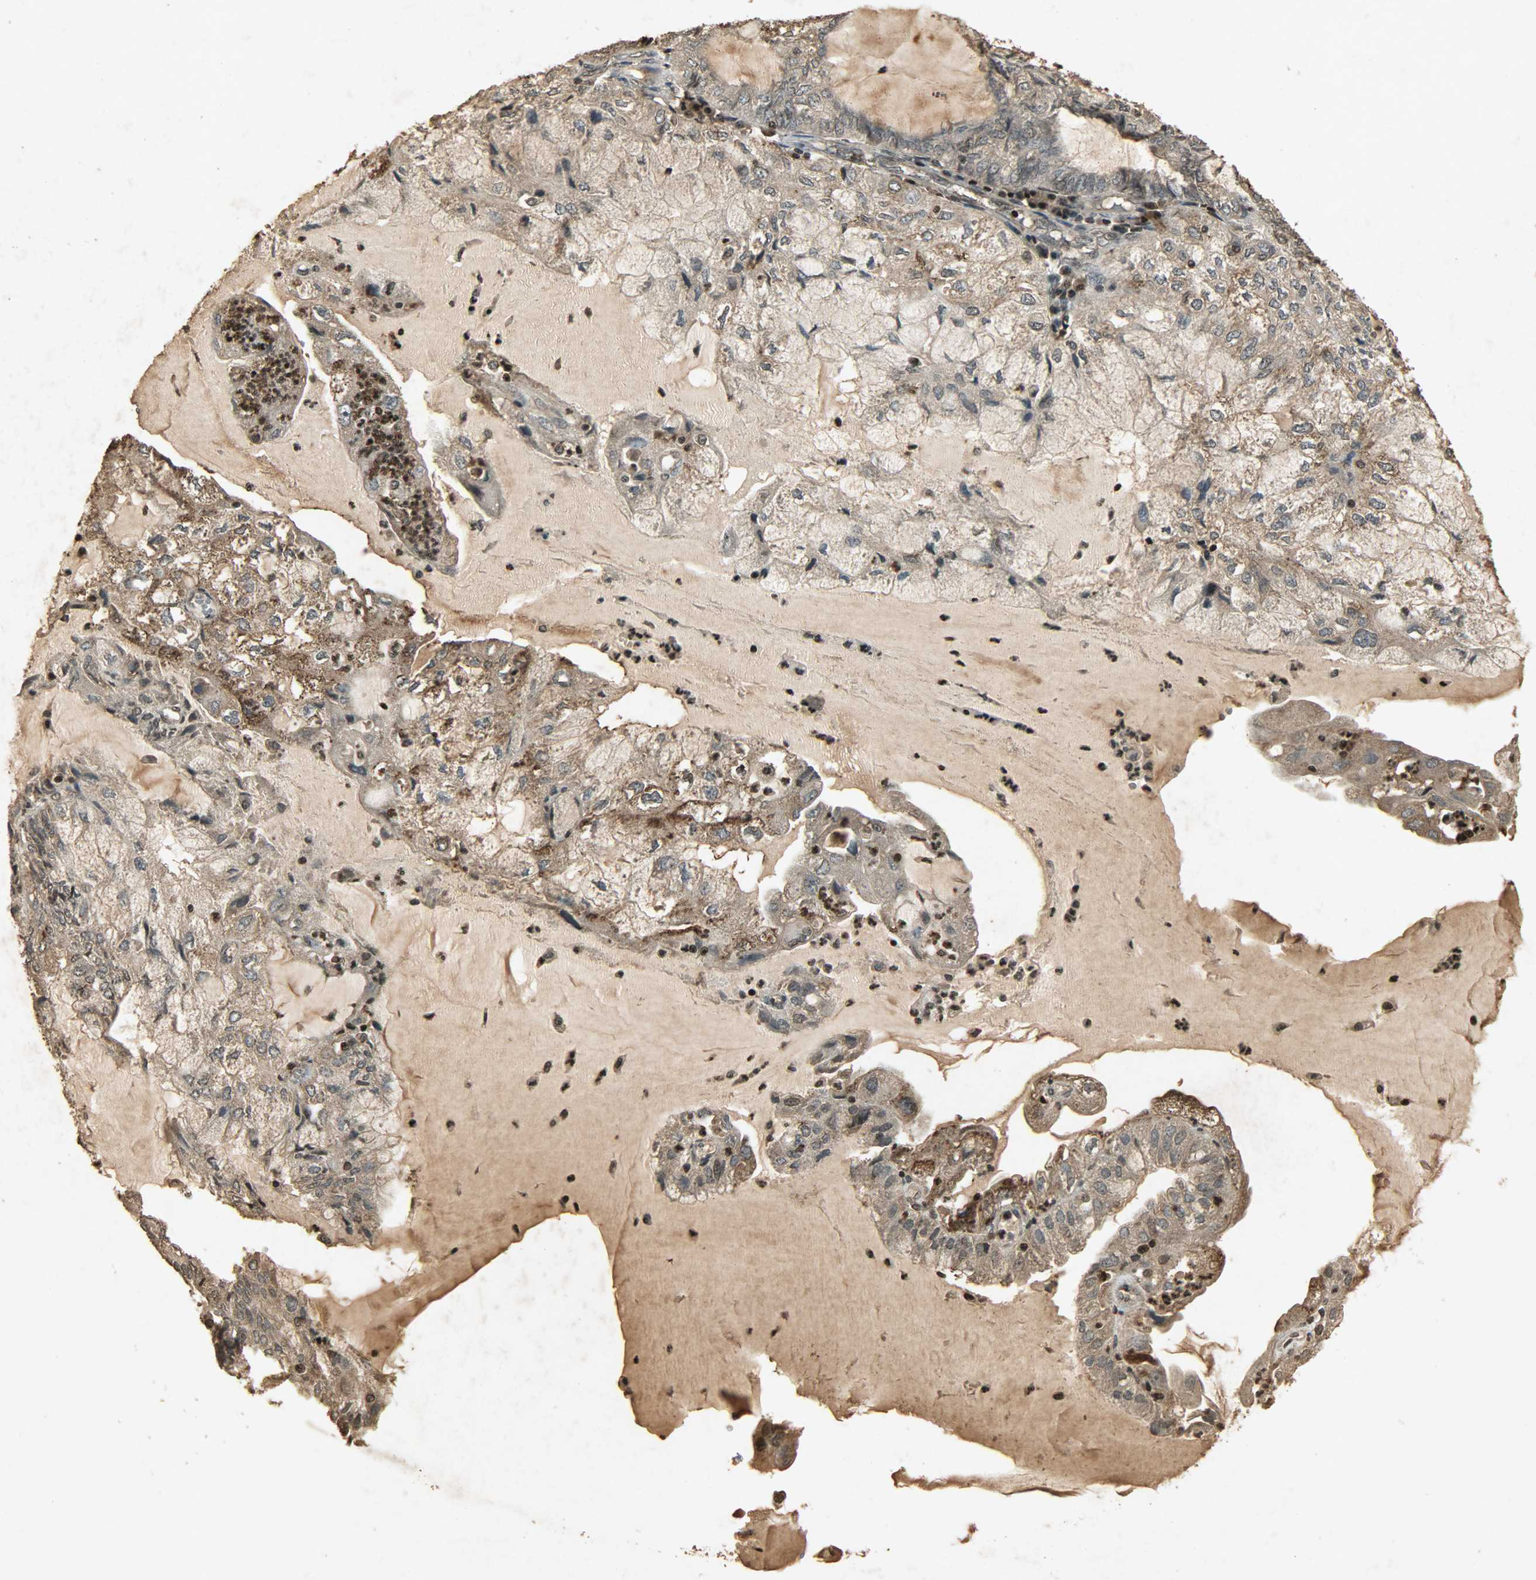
{"staining": {"intensity": "moderate", "quantity": ">75%", "location": "cytoplasmic/membranous,nuclear"}, "tissue": "endometrial cancer", "cell_type": "Tumor cells", "image_type": "cancer", "snomed": [{"axis": "morphology", "description": "Adenocarcinoma, NOS"}, {"axis": "topography", "description": "Endometrium"}], "caption": "An immunohistochemistry micrograph of tumor tissue is shown. Protein staining in brown labels moderate cytoplasmic/membranous and nuclear positivity in endometrial cancer within tumor cells. The staining was performed using DAB (3,3'-diaminobenzidine) to visualize the protein expression in brown, while the nuclei were stained in blue with hematoxylin (Magnification: 20x).", "gene": "PPP3R1", "patient": {"sex": "female", "age": 81}}